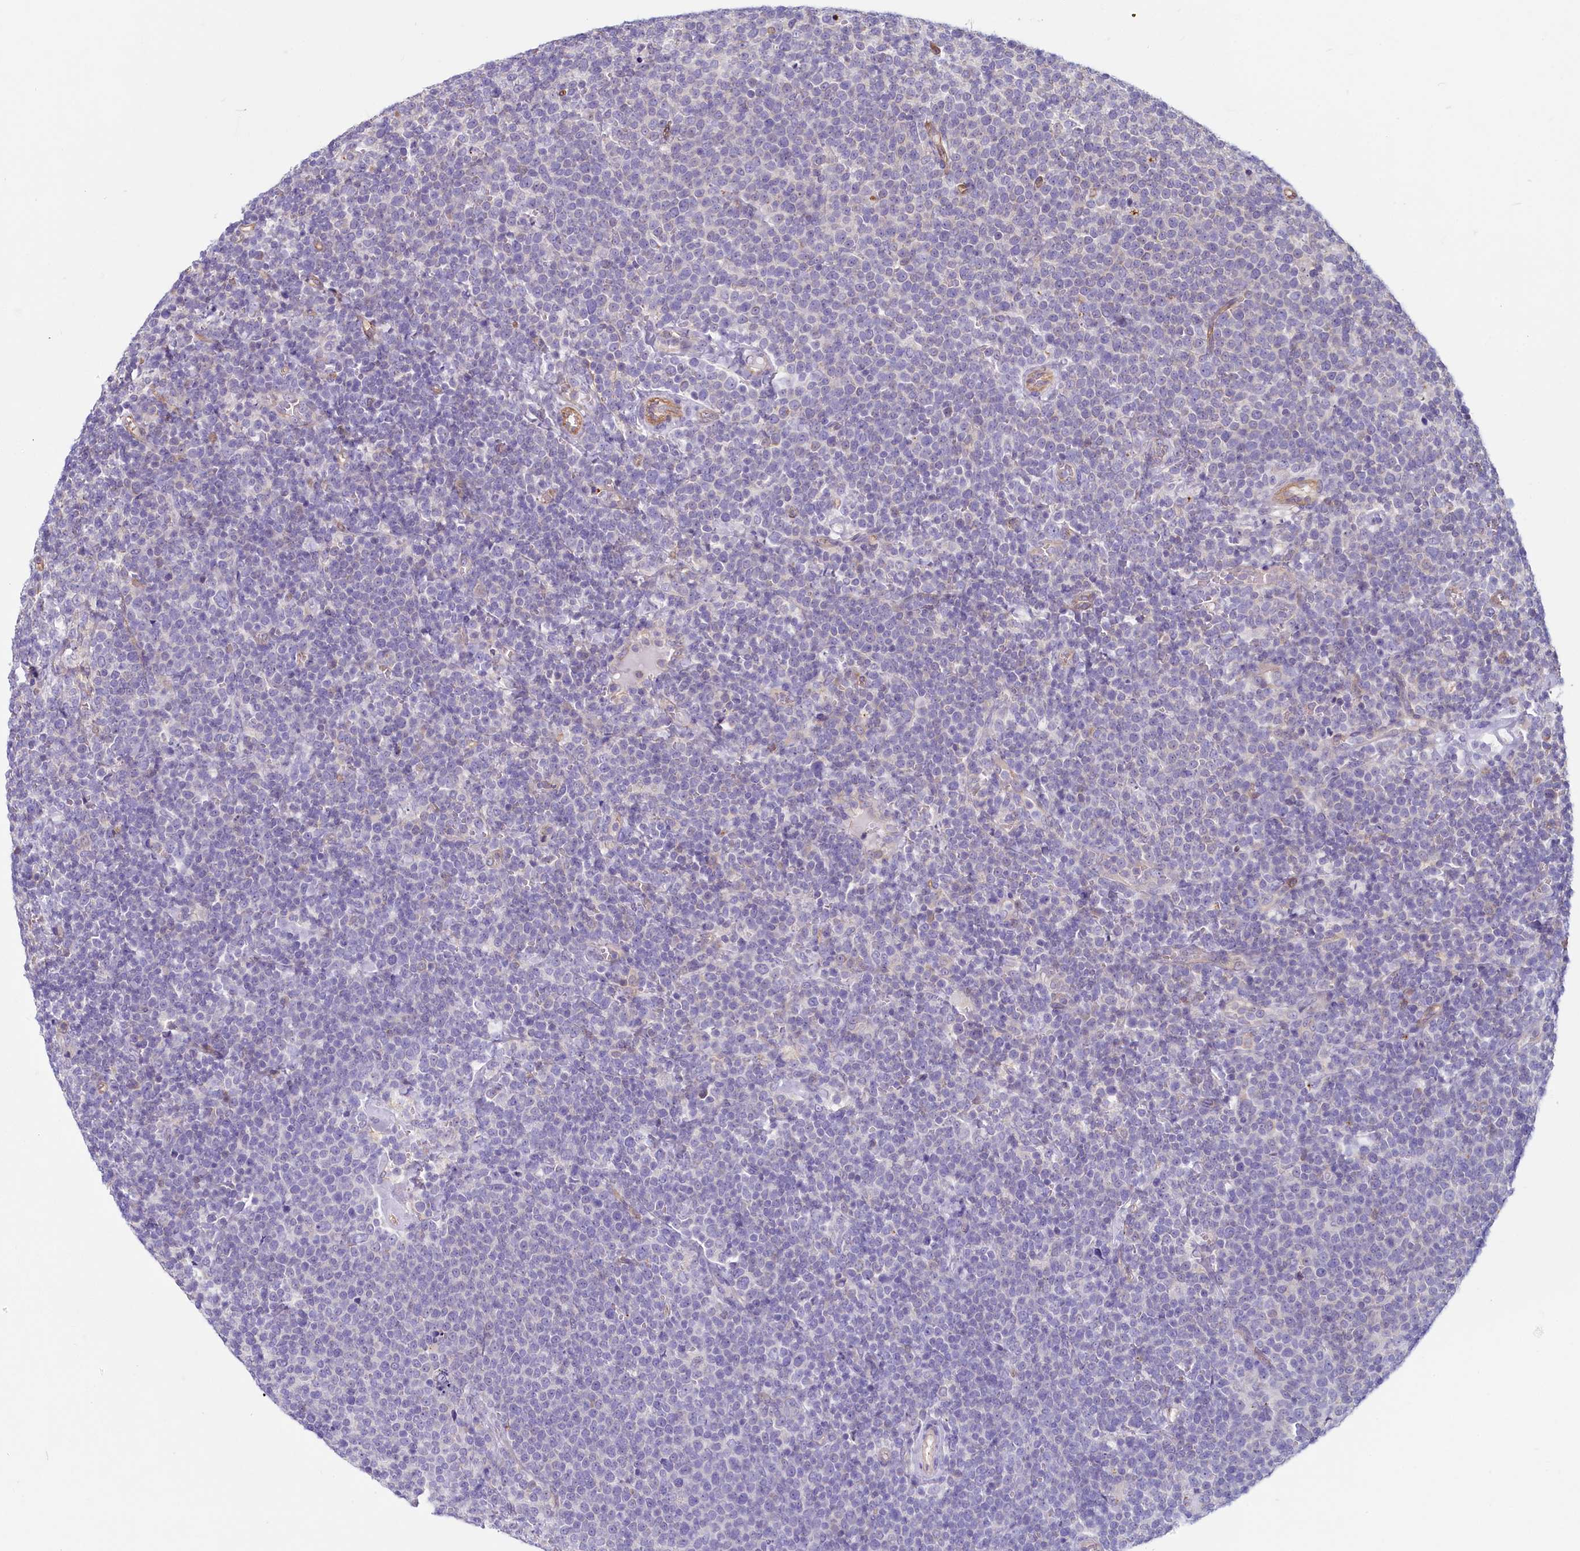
{"staining": {"intensity": "negative", "quantity": "none", "location": "none"}, "tissue": "lymphoma", "cell_type": "Tumor cells", "image_type": "cancer", "snomed": [{"axis": "morphology", "description": "Malignant lymphoma, non-Hodgkin's type, High grade"}, {"axis": "topography", "description": "Lymph node"}], "caption": "Protein analysis of lymphoma shows no significant positivity in tumor cells.", "gene": "LMOD3", "patient": {"sex": "male", "age": 61}}